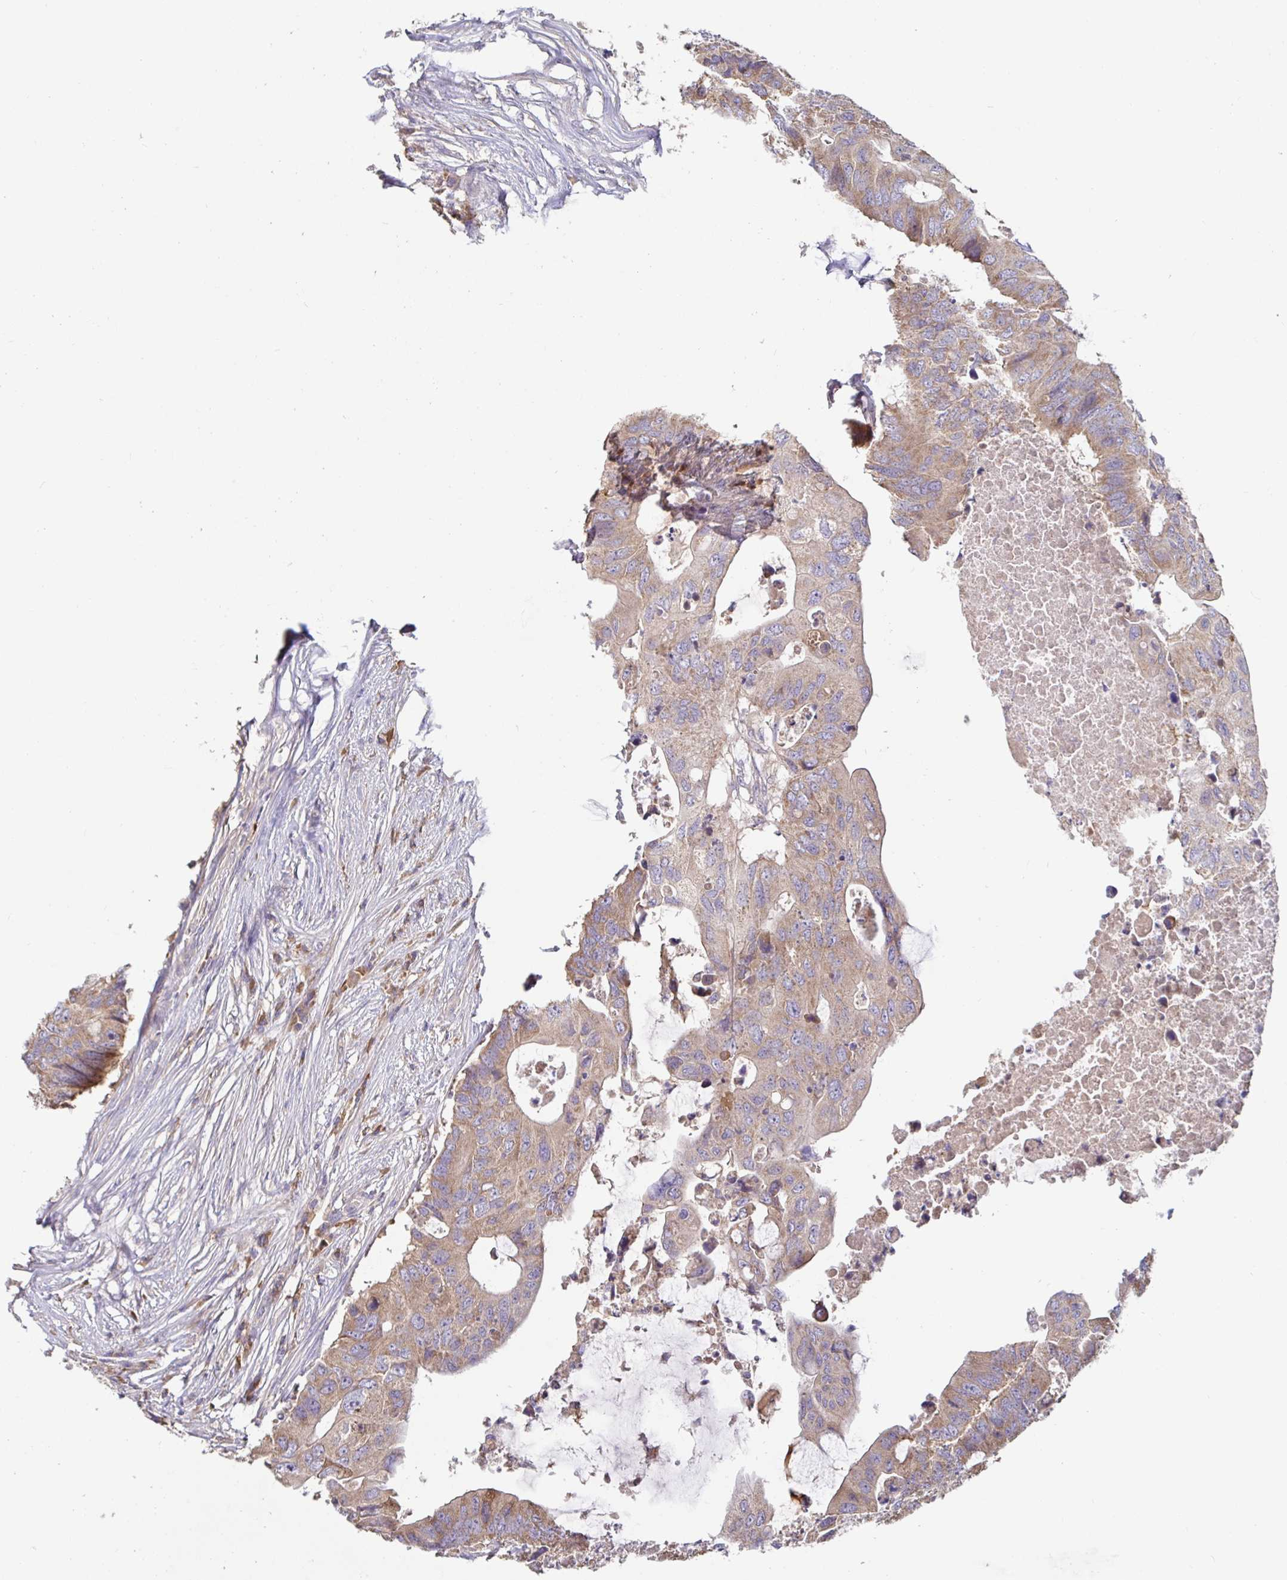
{"staining": {"intensity": "weak", "quantity": ">75%", "location": "cytoplasmic/membranous"}, "tissue": "colorectal cancer", "cell_type": "Tumor cells", "image_type": "cancer", "snomed": [{"axis": "morphology", "description": "Adenocarcinoma, NOS"}, {"axis": "topography", "description": "Colon"}], "caption": "This is an image of immunohistochemistry staining of adenocarcinoma (colorectal), which shows weak positivity in the cytoplasmic/membranous of tumor cells.", "gene": "LARP1", "patient": {"sex": "male", "age": 71}}